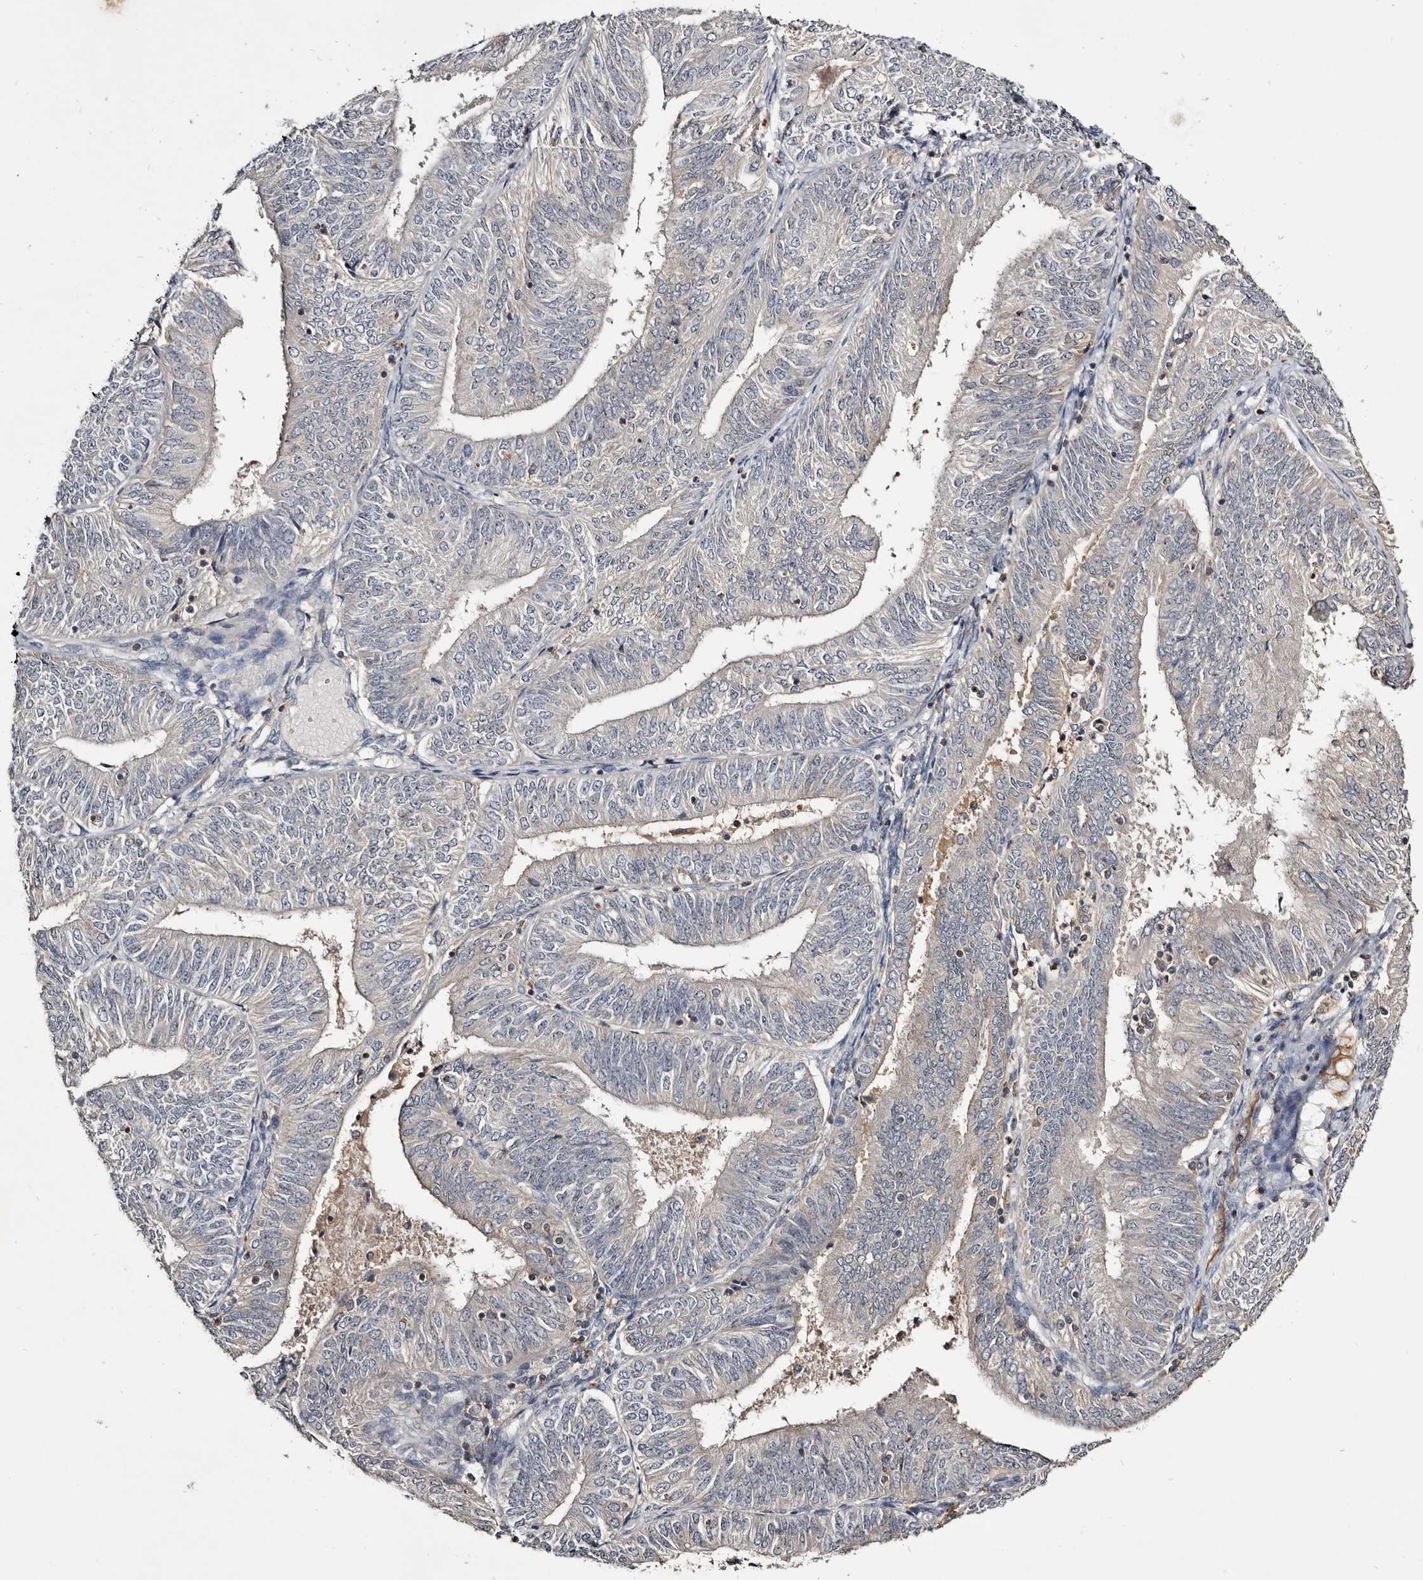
{"staining": {"intensity": "weak", "quantity": "<25%", "location": "cytoplasmic/membranous"}, "tissue": "endometrial cancer", "cell_type": "Tumor cells", "image_type": "cancer", "snomed": [{"axis": "morphology", "description": "Adenocarcinoma, NOS"}, {"axis": "topography", "description": "Endometrium"}], "caption": "A histopathology image of human endometrial cancer is negative for staining in tumor cells. Brightfield microscopy of immunohistochemistry (IHC) stained with DAB (3,3'-diaminobenzidine) (brown) and hematoxylin (blue), captured at high magnification.", "gene": "TTC39A", "patient": {"sex": "female", "age": 58}}